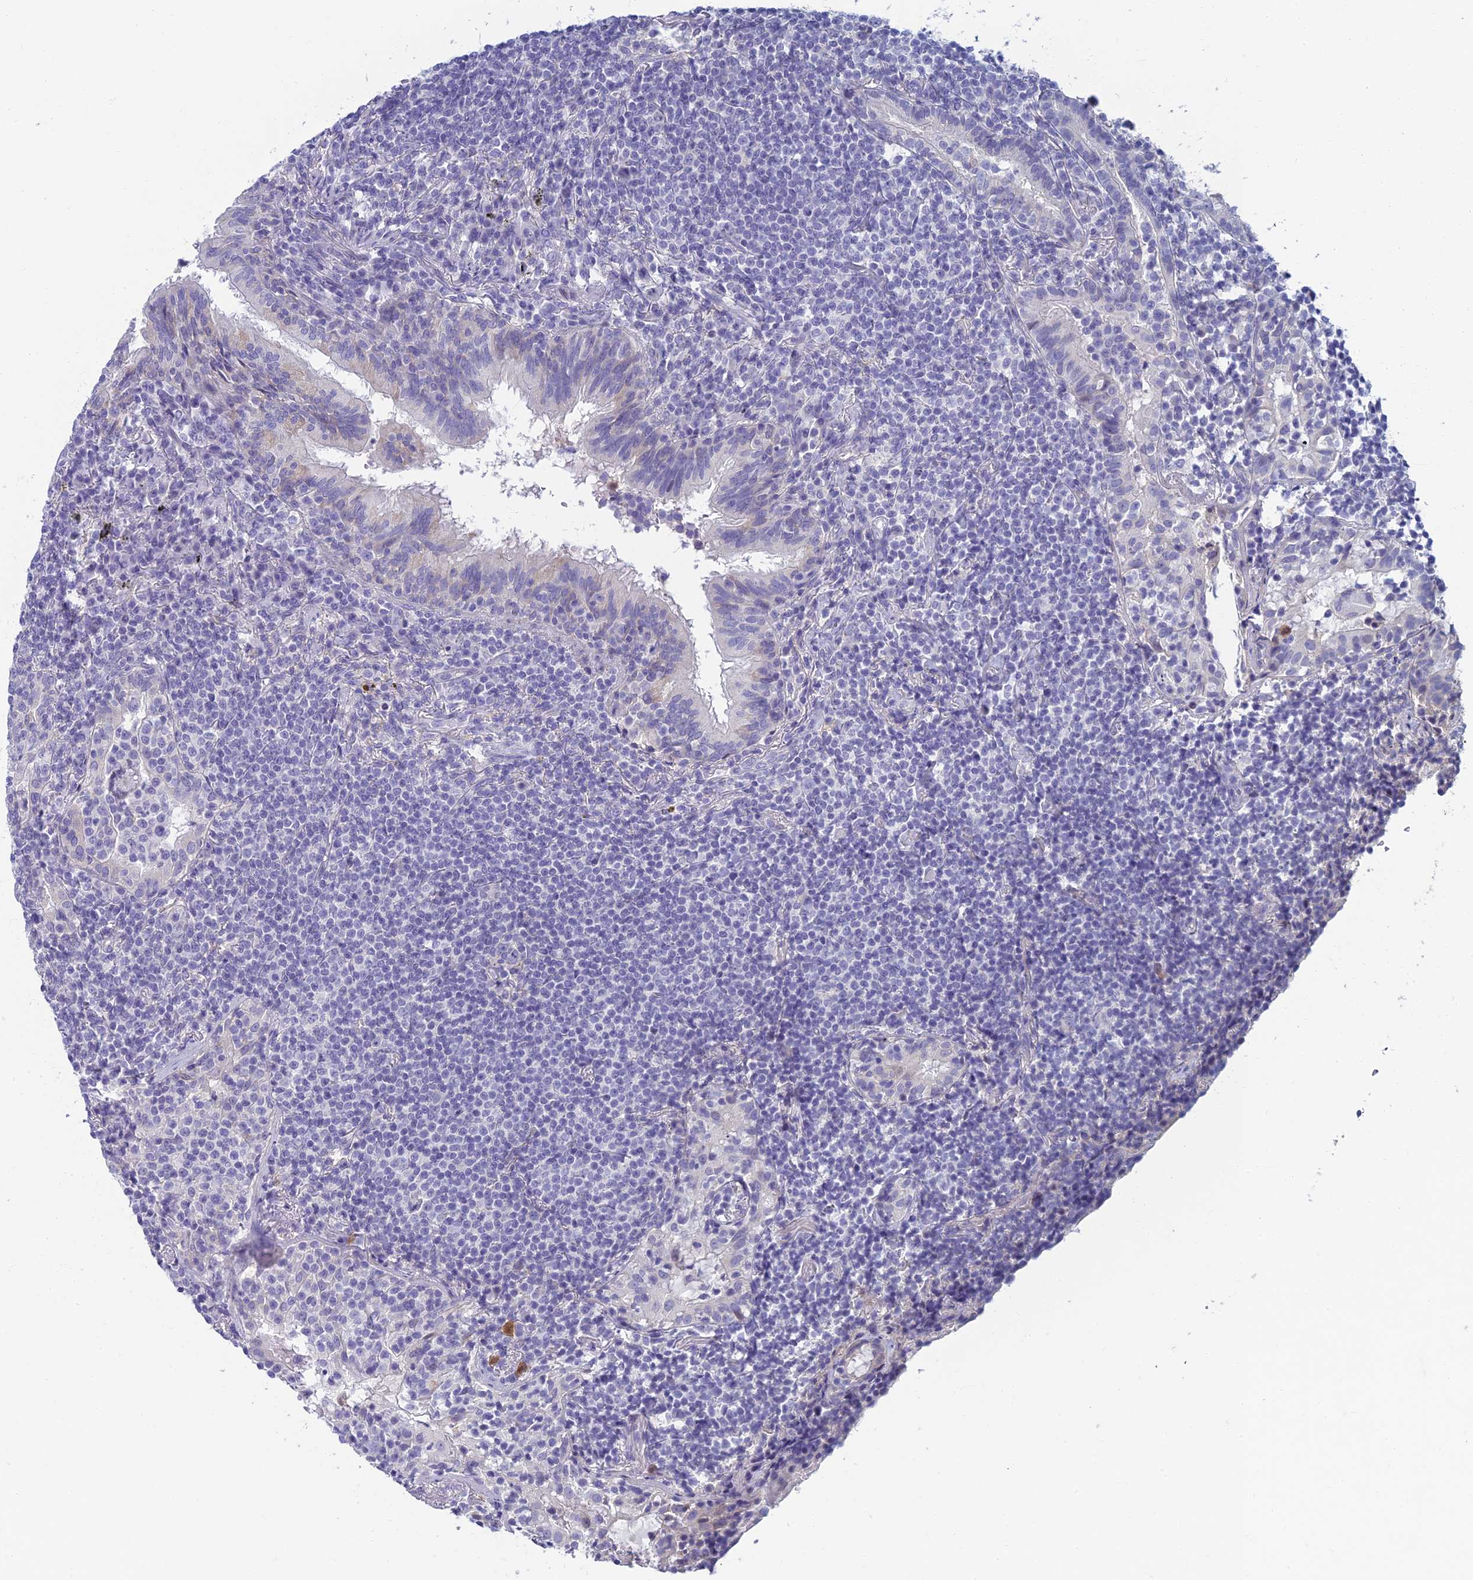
{"staining": {"intensity": "negative", "quantity": "none", "location": "none"}, "tissue": "lymphoma", "cell_type": "Tumor cells", "image_type": "cancer", "snomed": [{"axis": "morphology", "description": "Malignant lymphoma, non-Hodgkin's type, Low grade"}, {"axis": "topography", "description": "Lung"}], "caption": "This is an immunohistochemistry (IHC) image of human lymphoma. There is no positivity in tumor cells.", "gene": "NEURL1", "patient": {"sex": "female", "age": 71}}